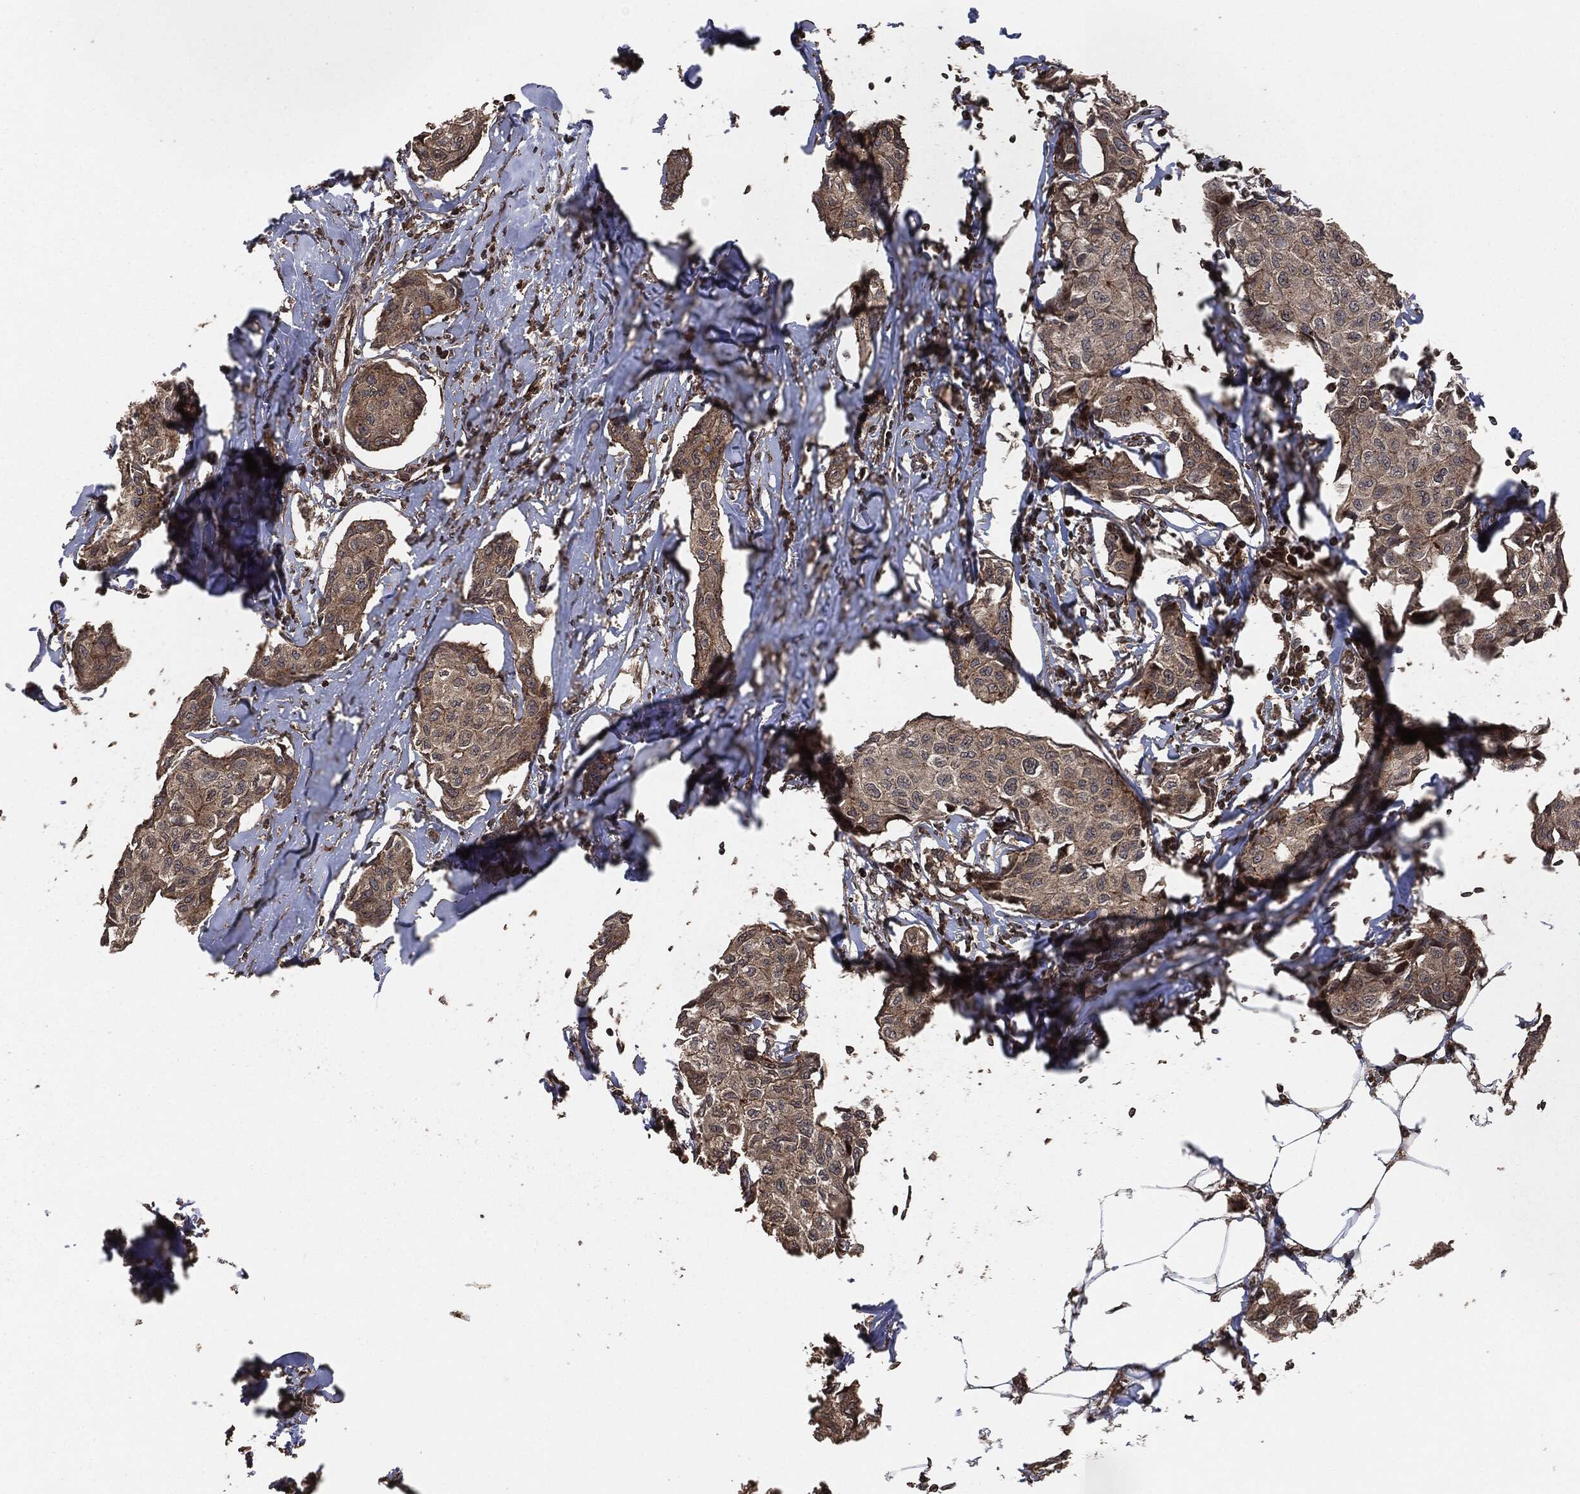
{"staining": {"intensity": "moderate", "quantity": ">75%", "location": "cytoplasmic/membranous"}, "tissue": "breast cancer", "cell_type": "Tumor cells", "image_type": "cancer", "snomed": [{"axis": "morphology", "description": "Duct carcinoma"}, {"axis": "topography", "description": "Breast"}], "caption": "Breast cancer (invasive ductal carcinoma) stained for a protein (brown) demonstrates moderate cytoplasmic/membranous positive positivity in about >75% of tumor cells.", "gene": "IFIT1", "patient": {"sex": "female", "age": 80}}